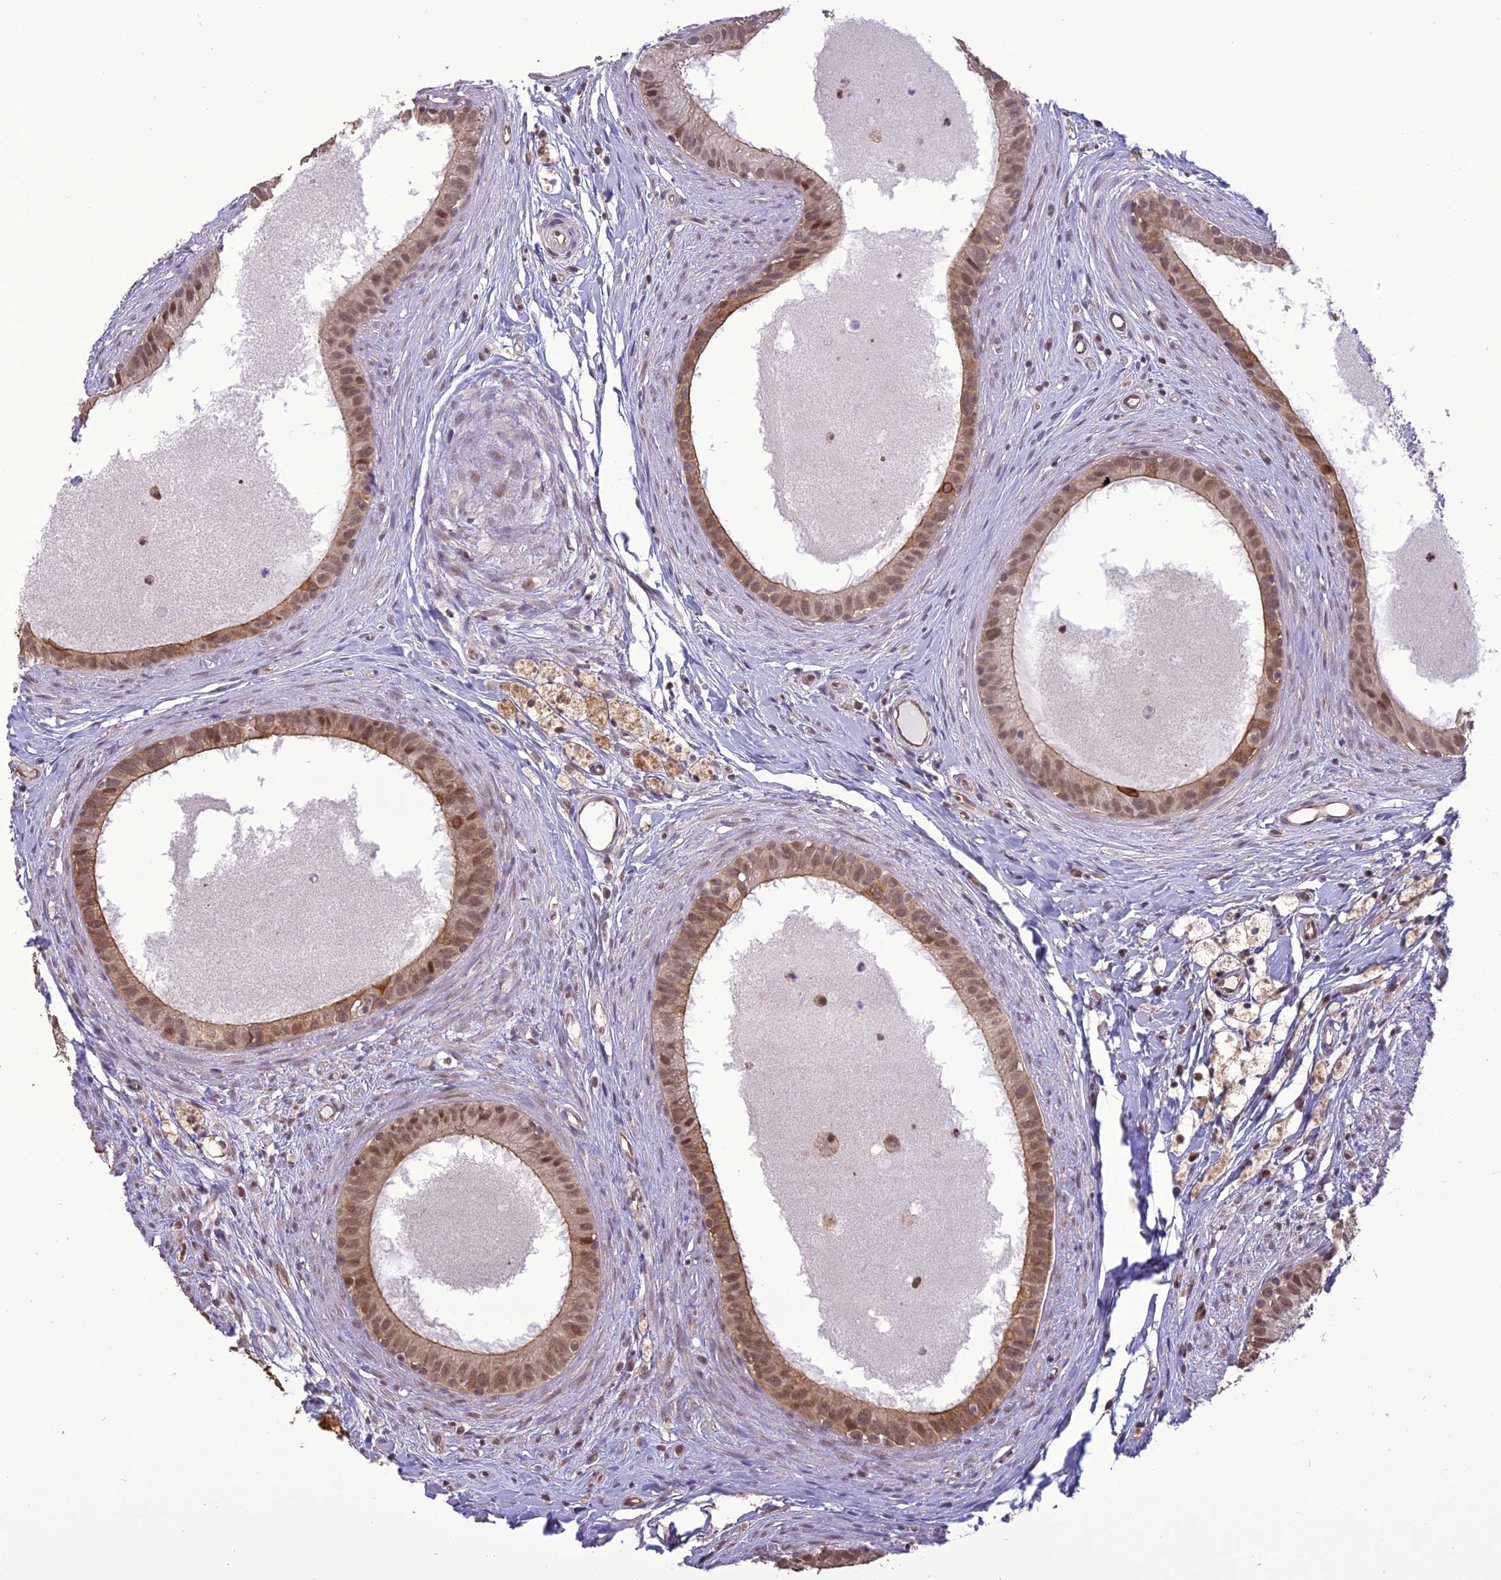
{"staining": {"intensity": "moderate", "quantity": ">75%", "location": "cytoplasmic/membranous,nuclear"}, "tissue": "epididymis", "cell_type": "Glandular cells", "image_type": "normal", "snomed": [{"axis": "morphology", "description": "Normal tissue, NOS"}, {"axis": "topography", "description": "Epididymis"}], "caption": "Immunohistochemistry staining of normal epididymis, which exhibits medium levels of moderate cytoplasmic/membranous,nuclear staining in about >75% of glandular cells indicating moderate cytoplasmic/membranous,nuclear protein staining. The staining was performed using DAB (3,3'-diaminobenzidine) (brown) for protein detection and nuclei were counterstained in hematoxylin (blue).", "gene": "TIGD7", "patient": {"sex": "male", "age": 80}}